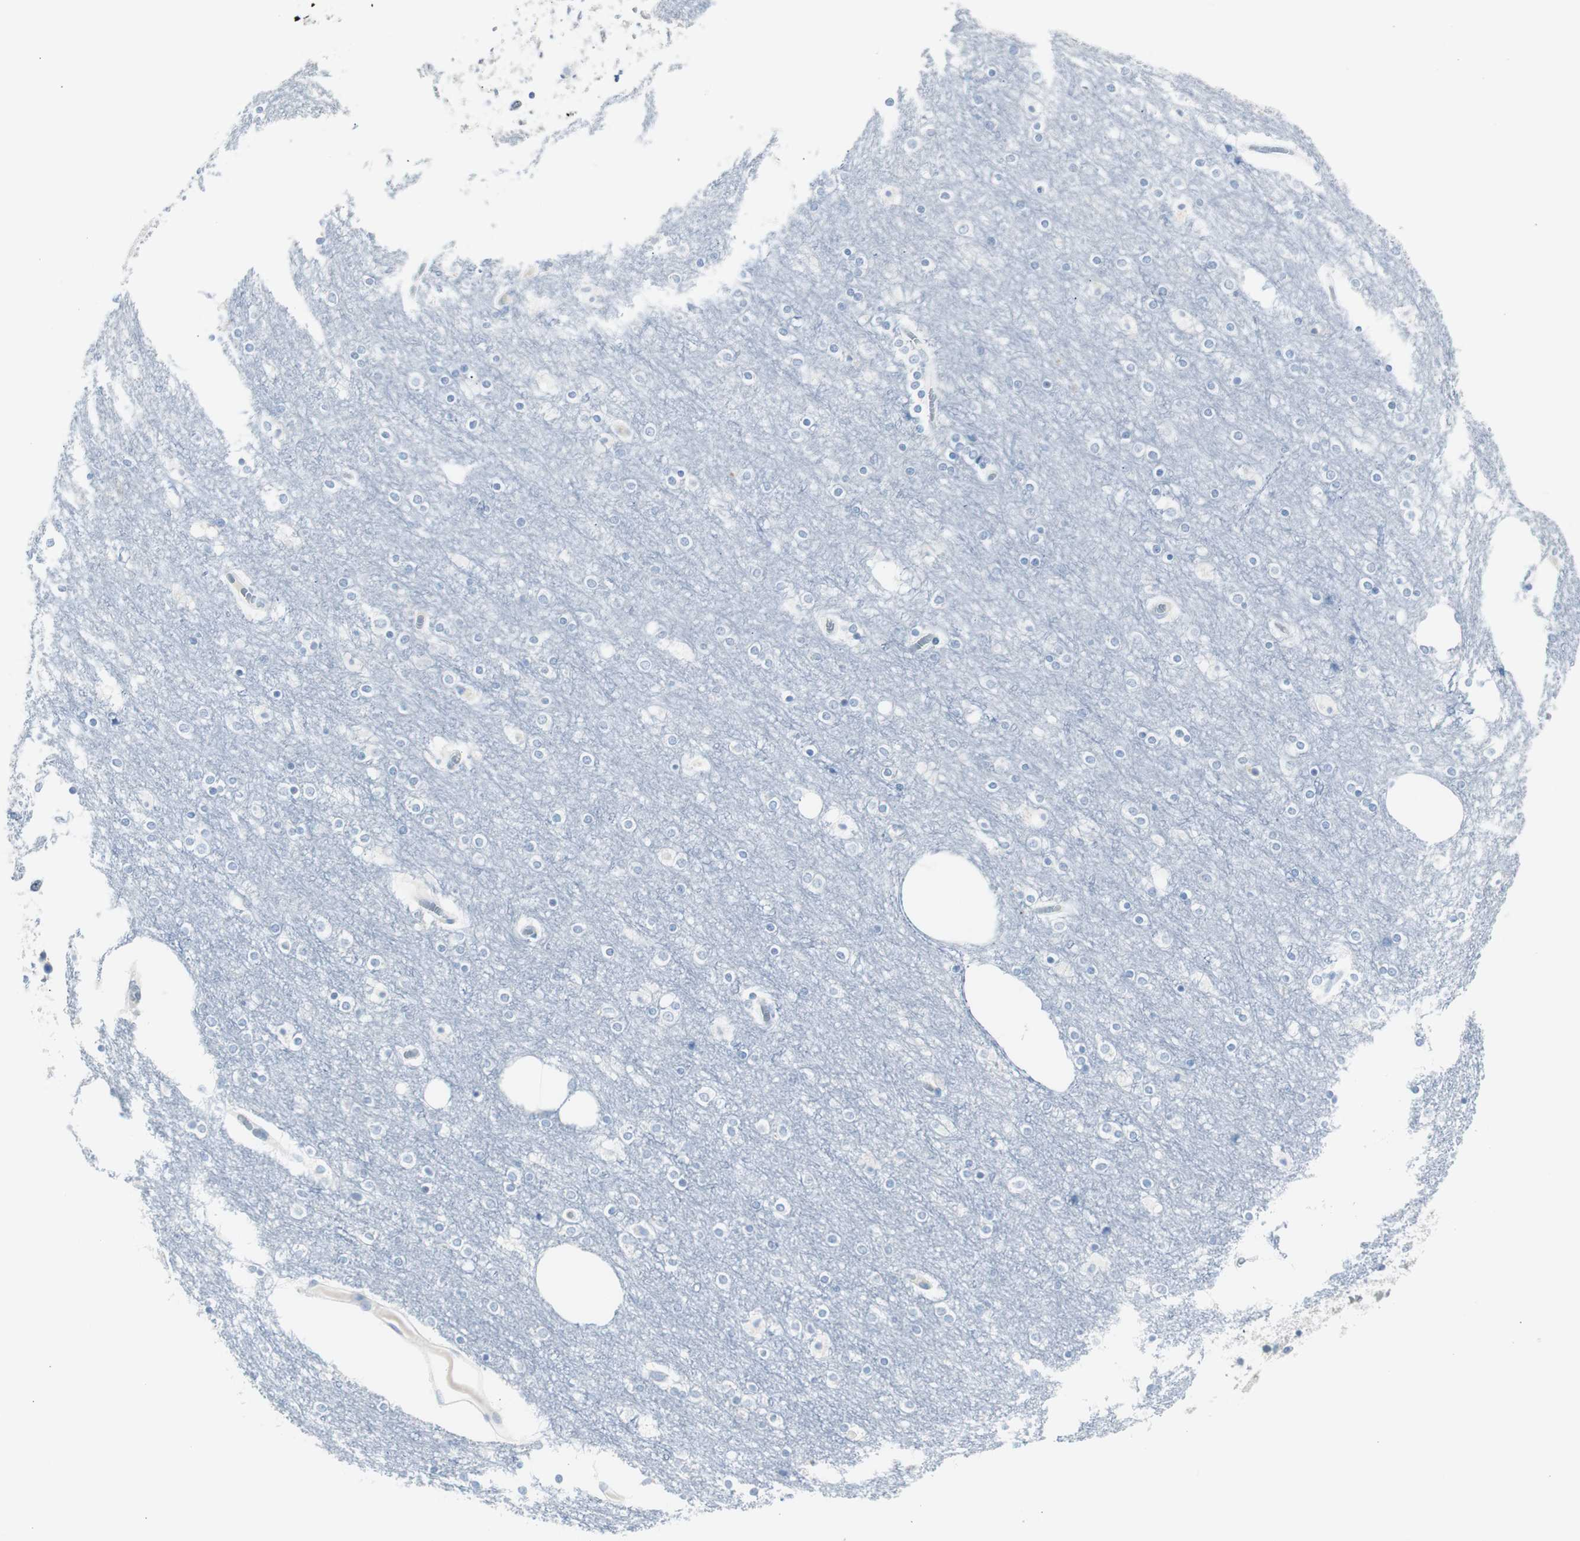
{"staining": {"intensity": "negative", "quantity": "none", "location": "none"}, "tissue": "cerebral cortex", "cell_type": "Endothelial cells", "image_type": "normal", "snomed": [{"axis": "morphology", "description": "Normal tissue, NOS"}, {"axis": "topography", "description": "Cerebral cortex"}], "caption": "An immunohistochemistry image of unremarkable cerebral cortex is shown. There is no staining in endothelial cells of cerebral cortex. (Immunohistochemistry (ihc), brightfield microscopy, high magnification).", "gene": "S100A7A", "patient": {"sex": "female", "age": 54}}